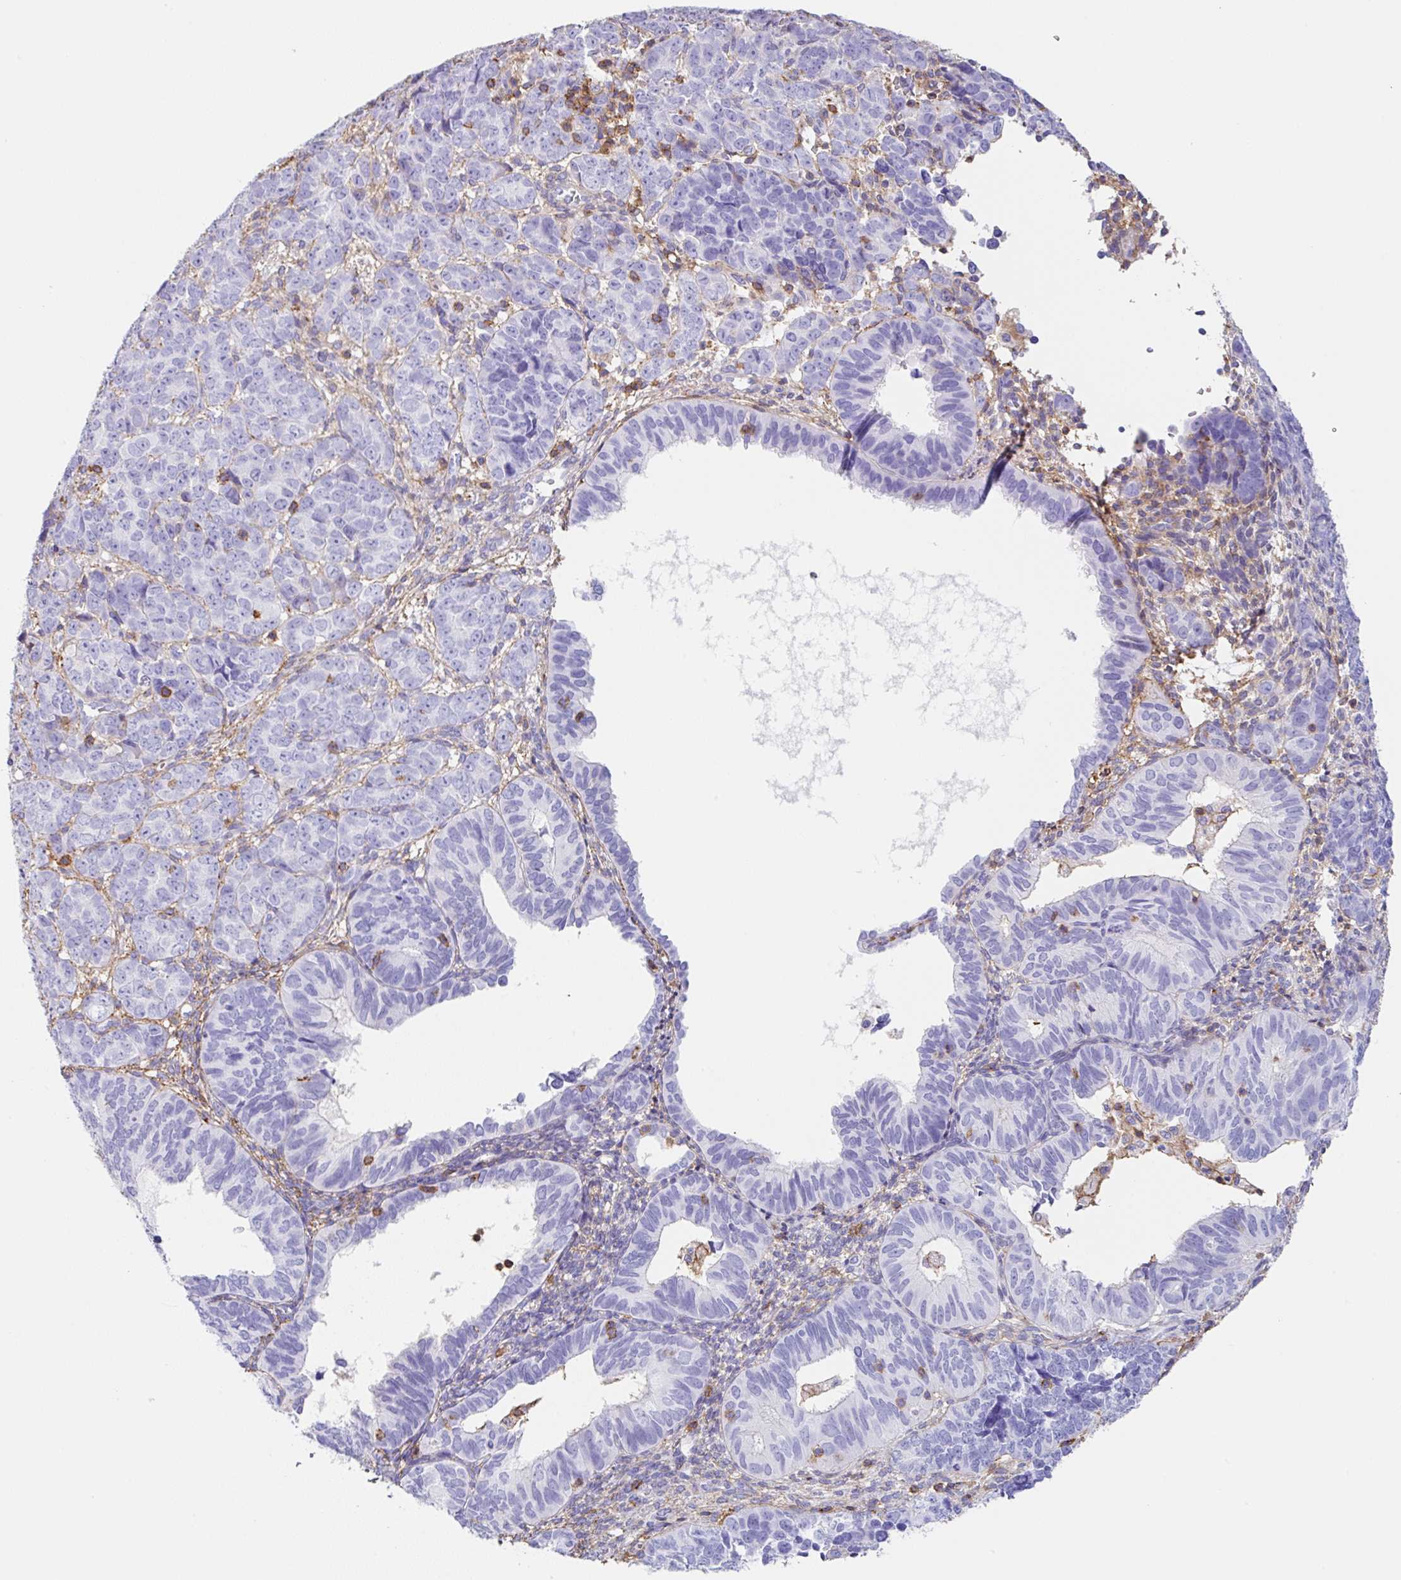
{"staining": {"intensity": "negative", "quantity": "none", "location": "none"}, "tissue": "endometrial cancer", "cell_type": "Tumor cells", "image_type": "cancer", "snomed": [{"axis": "morphology", "description": "Adenocarcinoma, NOS"}, {"axis": "topography", "description": "Endometrium"}], "caption": "Immunohistochemistry of human endometrial cancer (adenocarcinoma) exhibits no staining in tumor cells.", "gene": "MTTP", "patient": {"sex": "female", "age": 82}}